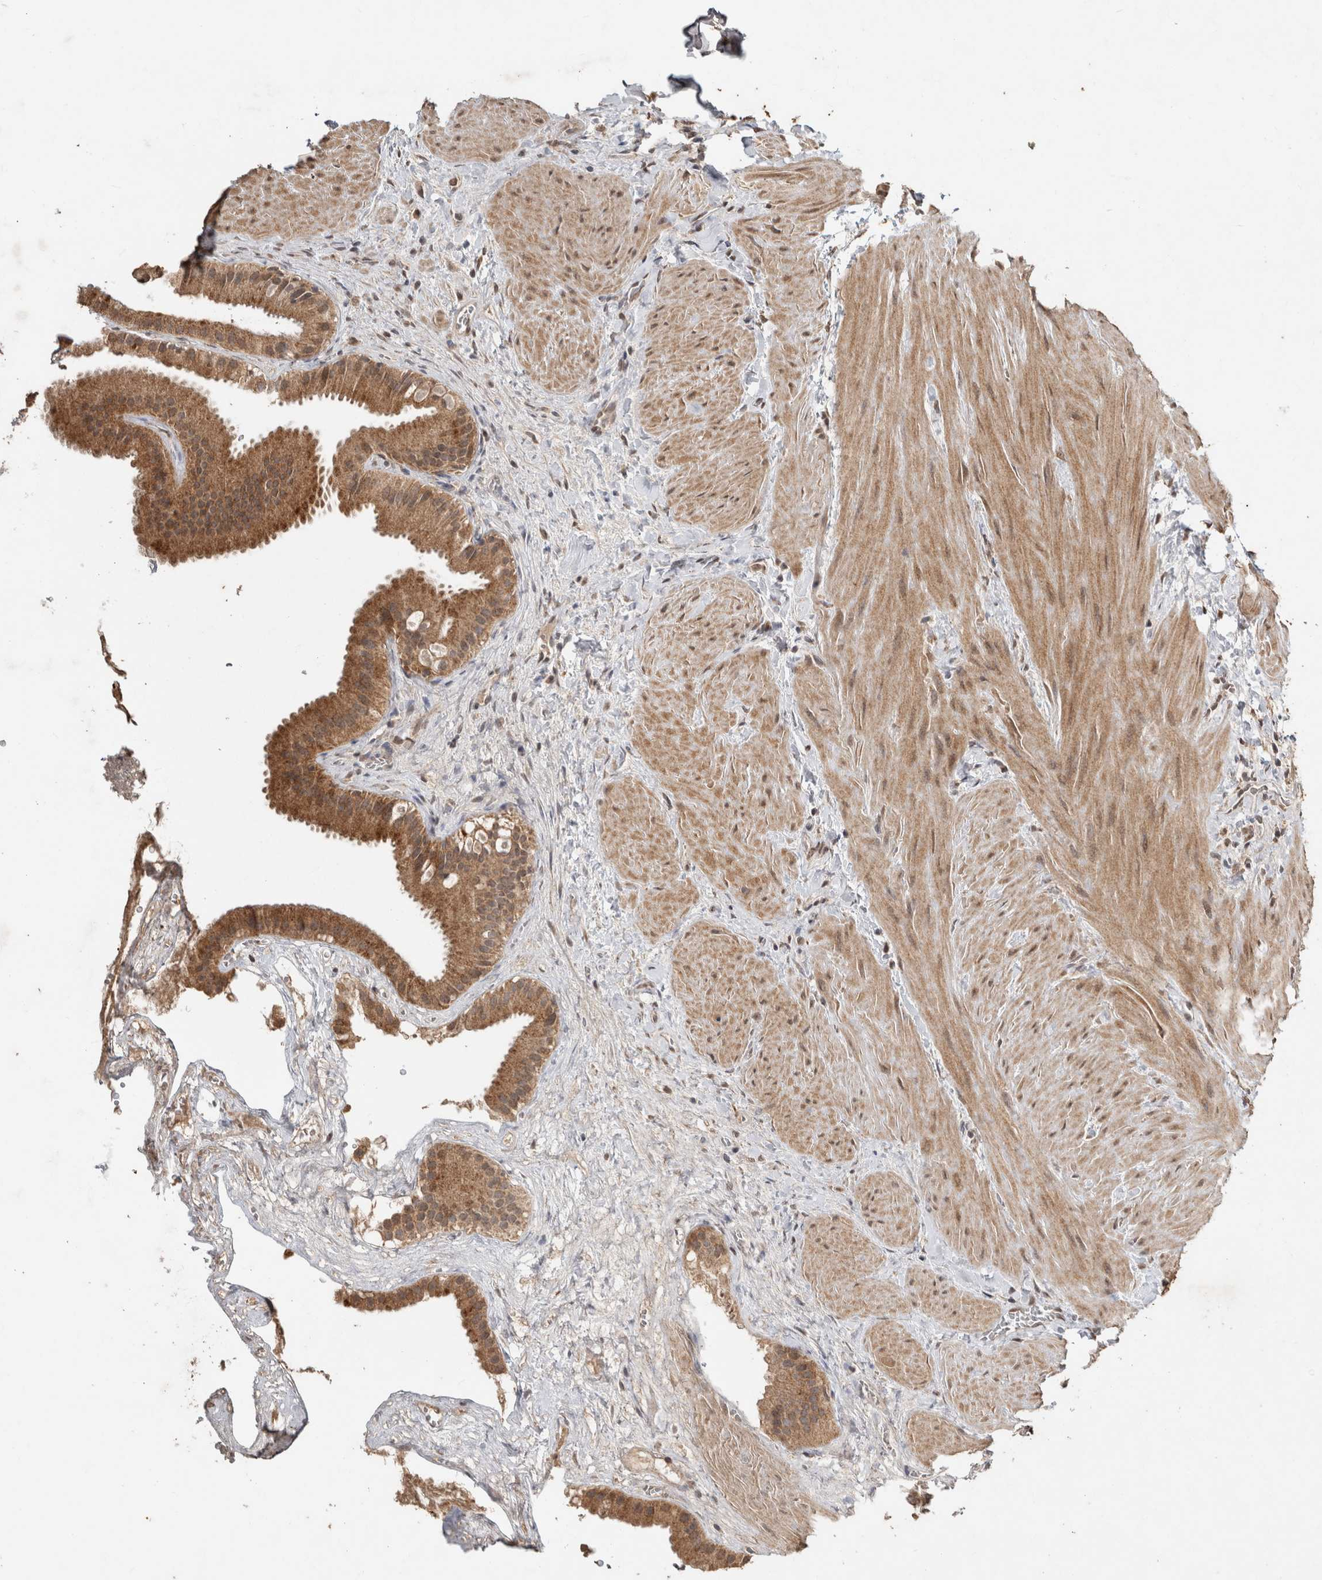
{"staining": {"intensity": "moderate", "quantity": ">75%", "location": "cytoplasmic/membranous"}, "tissue": "gallbladder", "cell_type": "Glandular cells", "image_type": "normal", "snomed": [{"axis": "morphology", "description": "Normal tissue, NOS"}, {"axis": "topography", "description": "Gallbladder"}], "caption": "Immunohistochemistry (IHC) histopathology image of benign human gallbladder stained for a protein (brown), which exhibits medium levels of moderate cytoplasmic/membranous positivity in about >75% of glandular cells.", "gene": "FAM3A", "patient": {"sex": "male", "age": 55}}